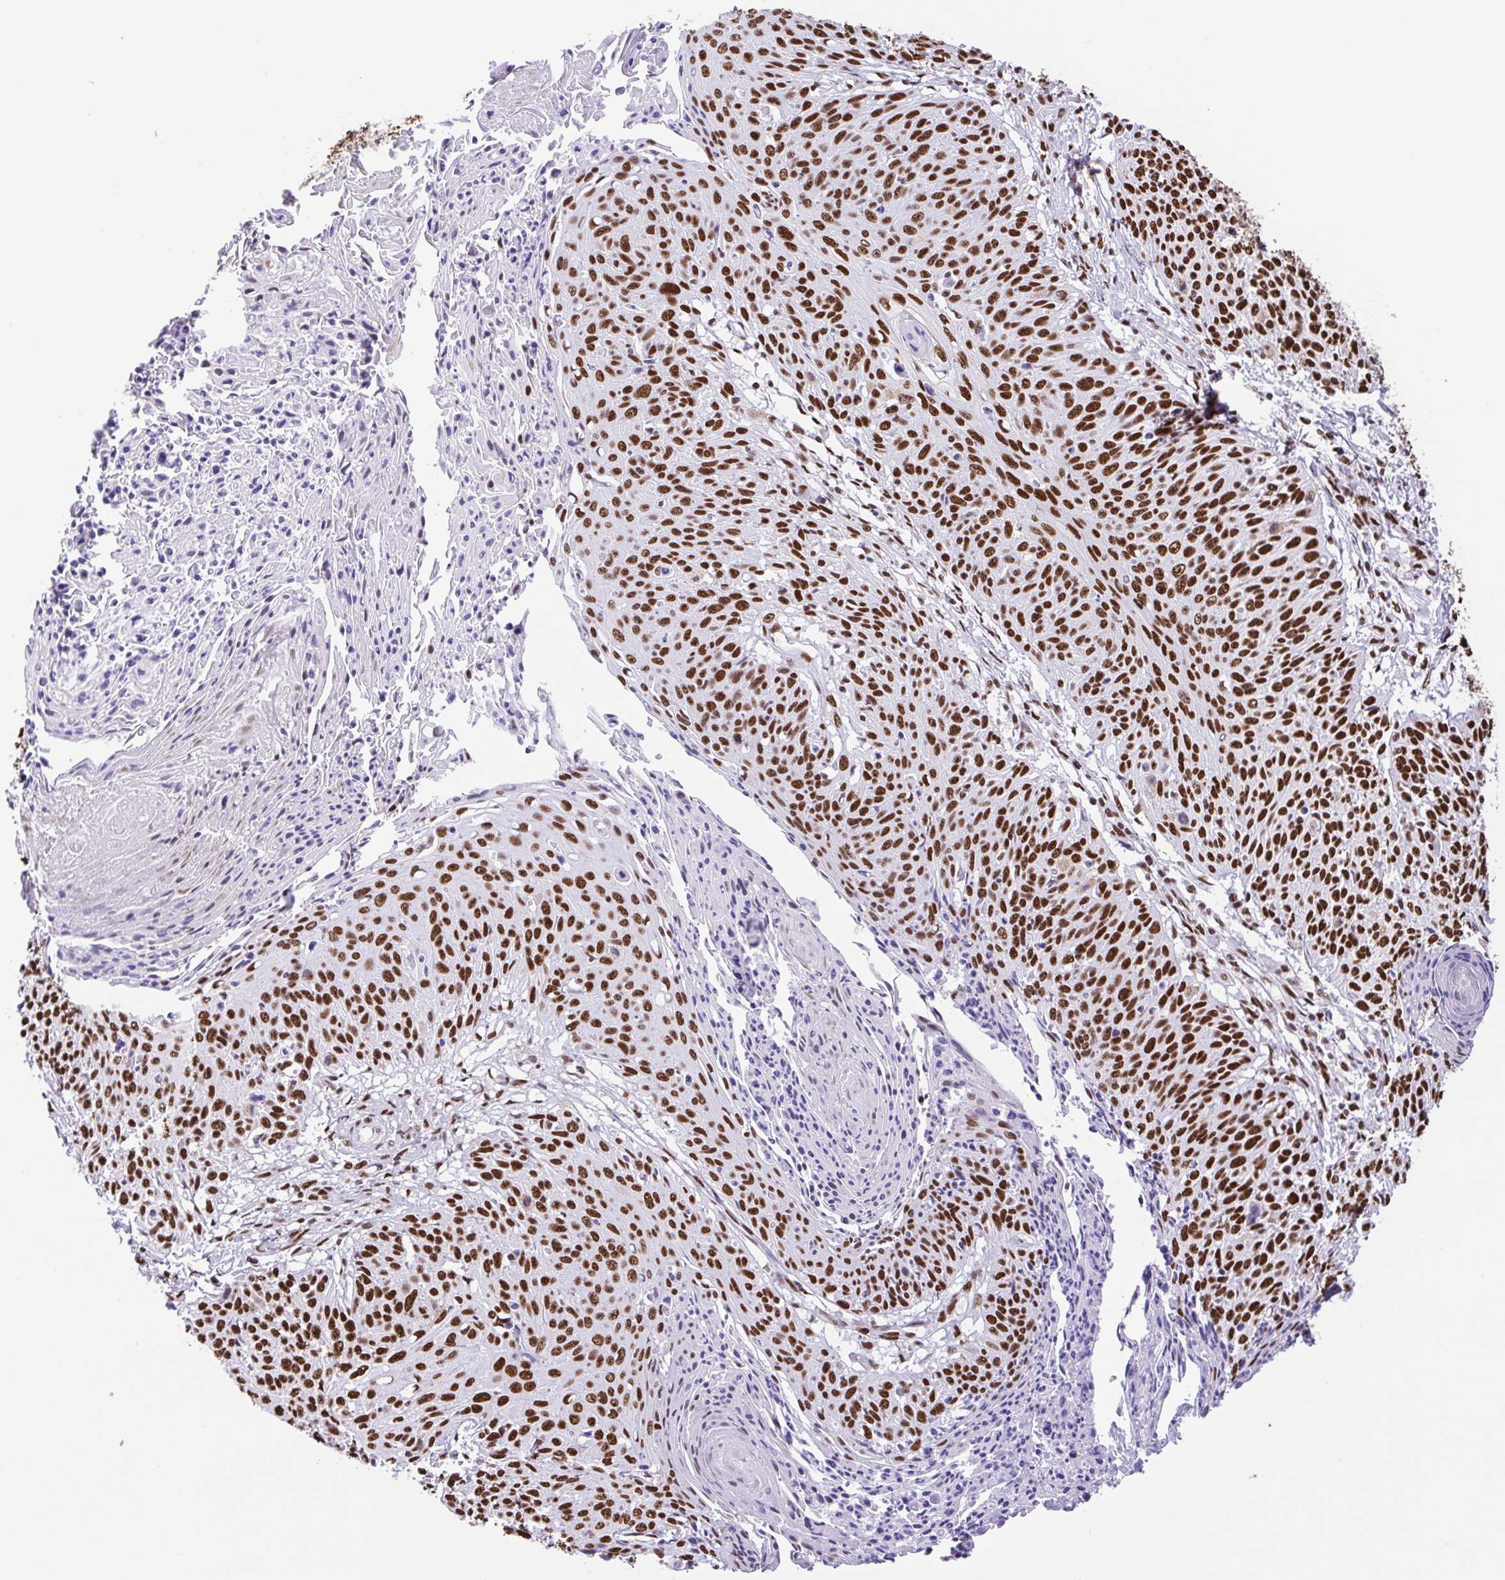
{"staining": {"intensity": "strong", "quantity": ">75%", "location": "nuclear"}, "tissue": "cervical cancer", "cell_type": "Tumor cells", "image_type": "cancer", "snomed": [{"axis": "morphology", "description": "Squamous cell carcinoma, NOS"}, {"axis": "topography", "description": "Cervix"}], "caption": "Strong nuclear staining is seen in approximately >75% of tumor cells in cervical squamous cell carcinoma.", "gene": "TRIM28", "patient": {"sex": "female", "age": 45}}